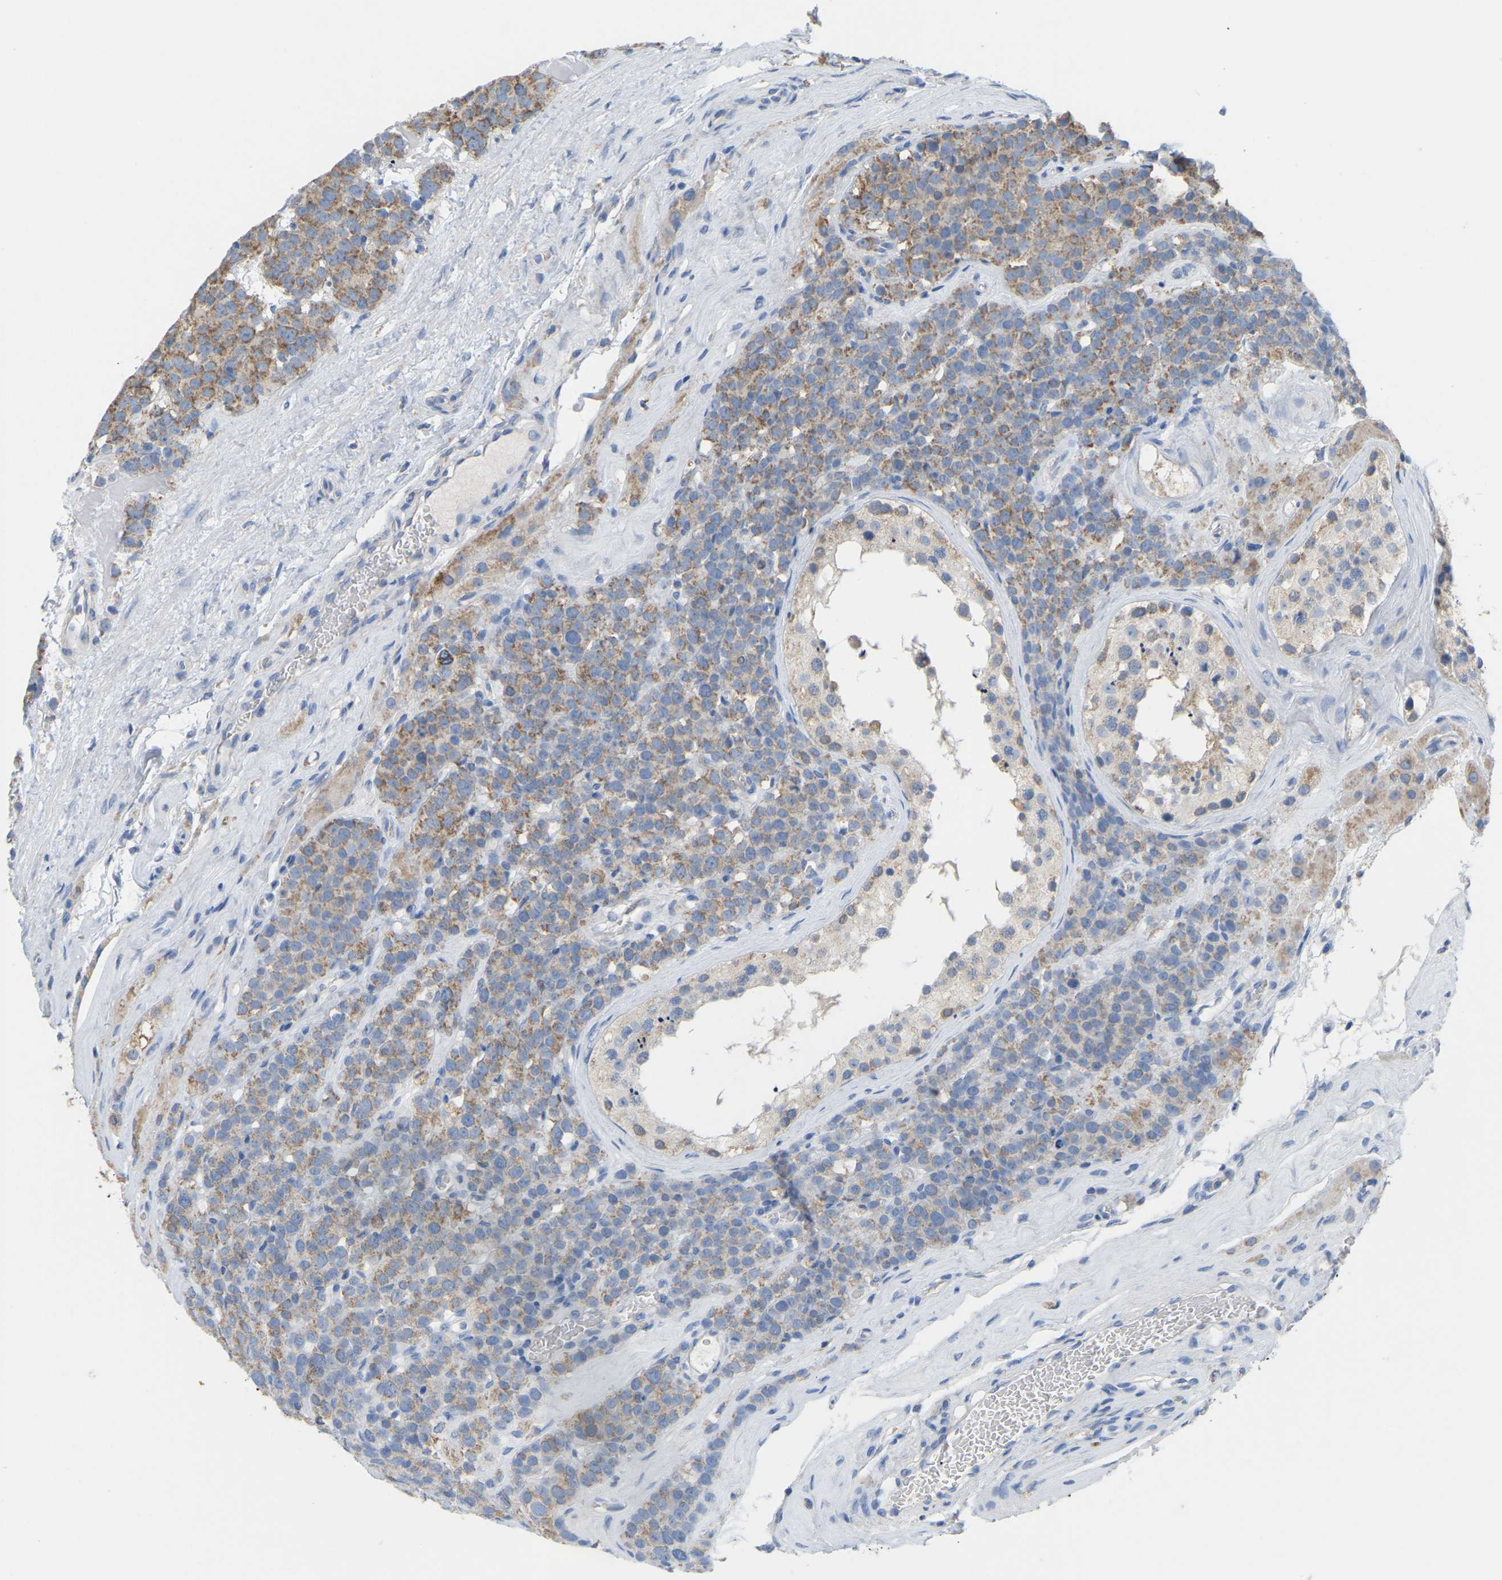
{"staining": {"intensity": "moderate", "quantity": ">75%", "location": "cytoplasmic/membranous"}, "tissue": "testis cancer", "cell_type": "Tumor cells", "image_type": "cancer", "snomed": [{"axis": "morphology", "description": "Seminoma, NOS"}, {"axis": "topography", "description": "Testis"}], "caption": "Protein staining of testis cancer (seminoma) tissue exhibits moderate cytoplasmic/membranous expression in approximately >75% of tumor cells.", "gene": "SERPINB5", "patient": {"sex": "male", "age": 71}}